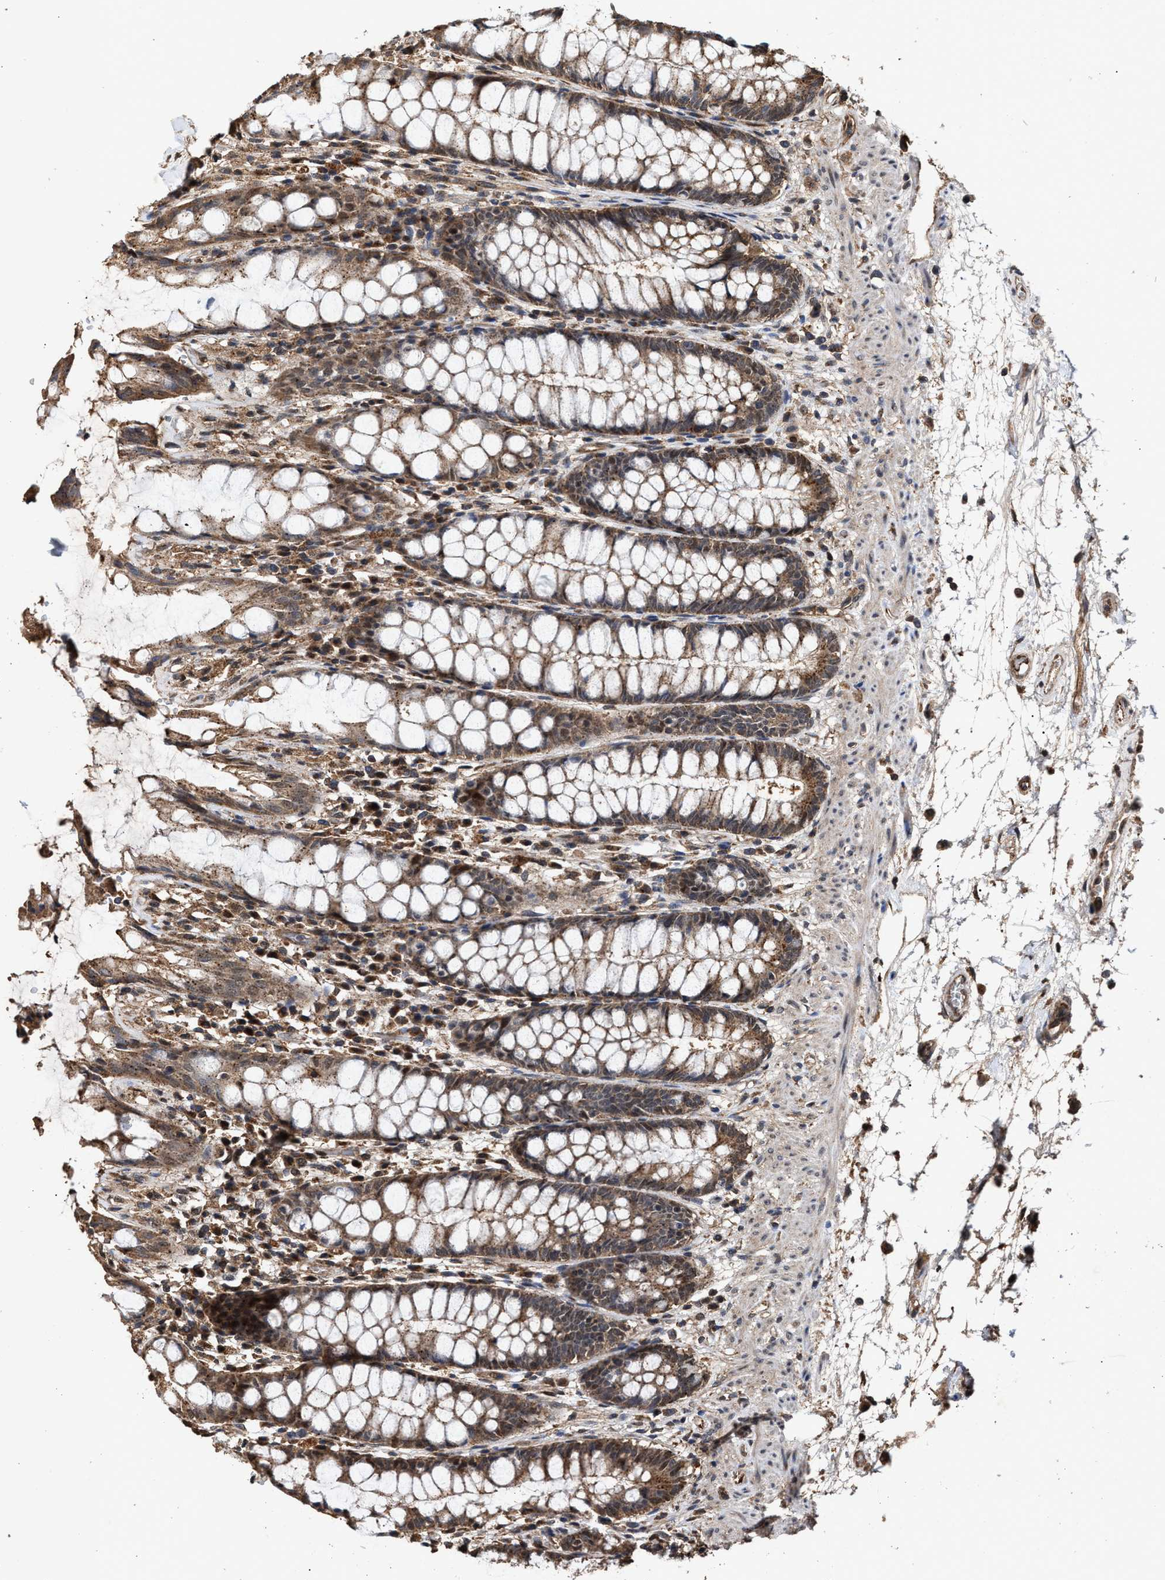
{"staining": {"intensity": "moderate", "quantity": ">75%", "location": "cytoplasmic/membranous"}, "tissue": "rectum", "cell_type": "Glandular cells", "image_type": "normal", "snomed": [{"axis": "morphology", "description": "Normal tissue, NOS"}, {"axis": "topography", "description": "Rectum"}], "caption": "Immunohistochemistry (IHC) micrograph of unremarkable rectum: rectum stained using immunohistochemistry (IHC) exhibits medium levels of moderate protein expression localized specifically in the cytoplasmic/membranous of glandular cells, appearing as a cytoplasmic/membranous brown color.", "gene": "ZNHIT6", "patient": {"sex": "male", "age": 64}}